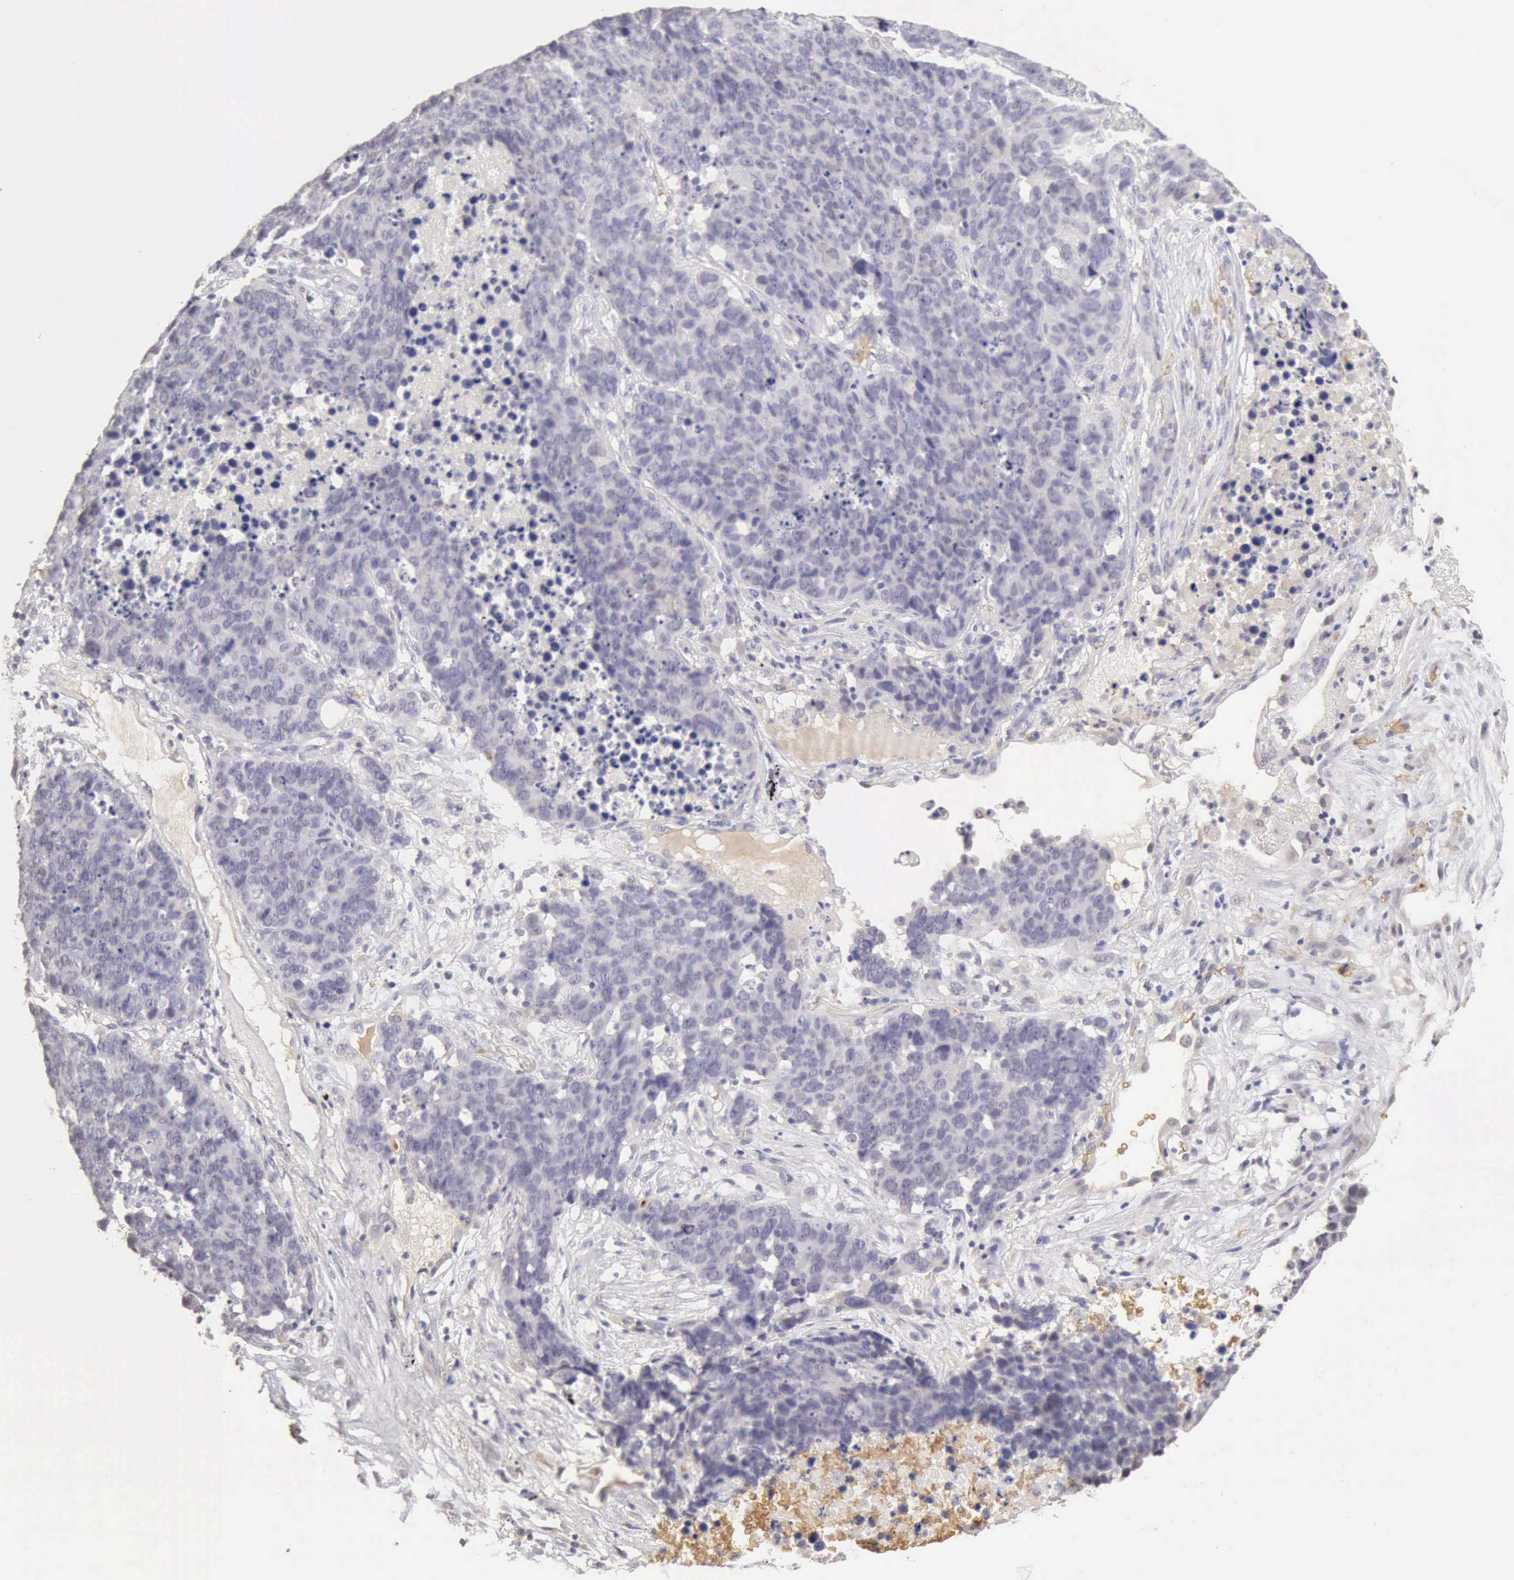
{"staining": {"intensity": "negative", "quantity": "none", "location": "none"}, "tissue": "lung cancer", "cell_type": "Tumor cells", "image_type": "cancer", "snomed": [{"axis": "morphology", "description": "Carcinoid, malignant, NOS"}, {"axis": "topography", "description": "Lung"}], "caption": "Image shows no significant protein staining in tumor cells of malignant carcinoid (lung).", "gene": "CFI", "patient": {"sex": "male", "age": 60}}